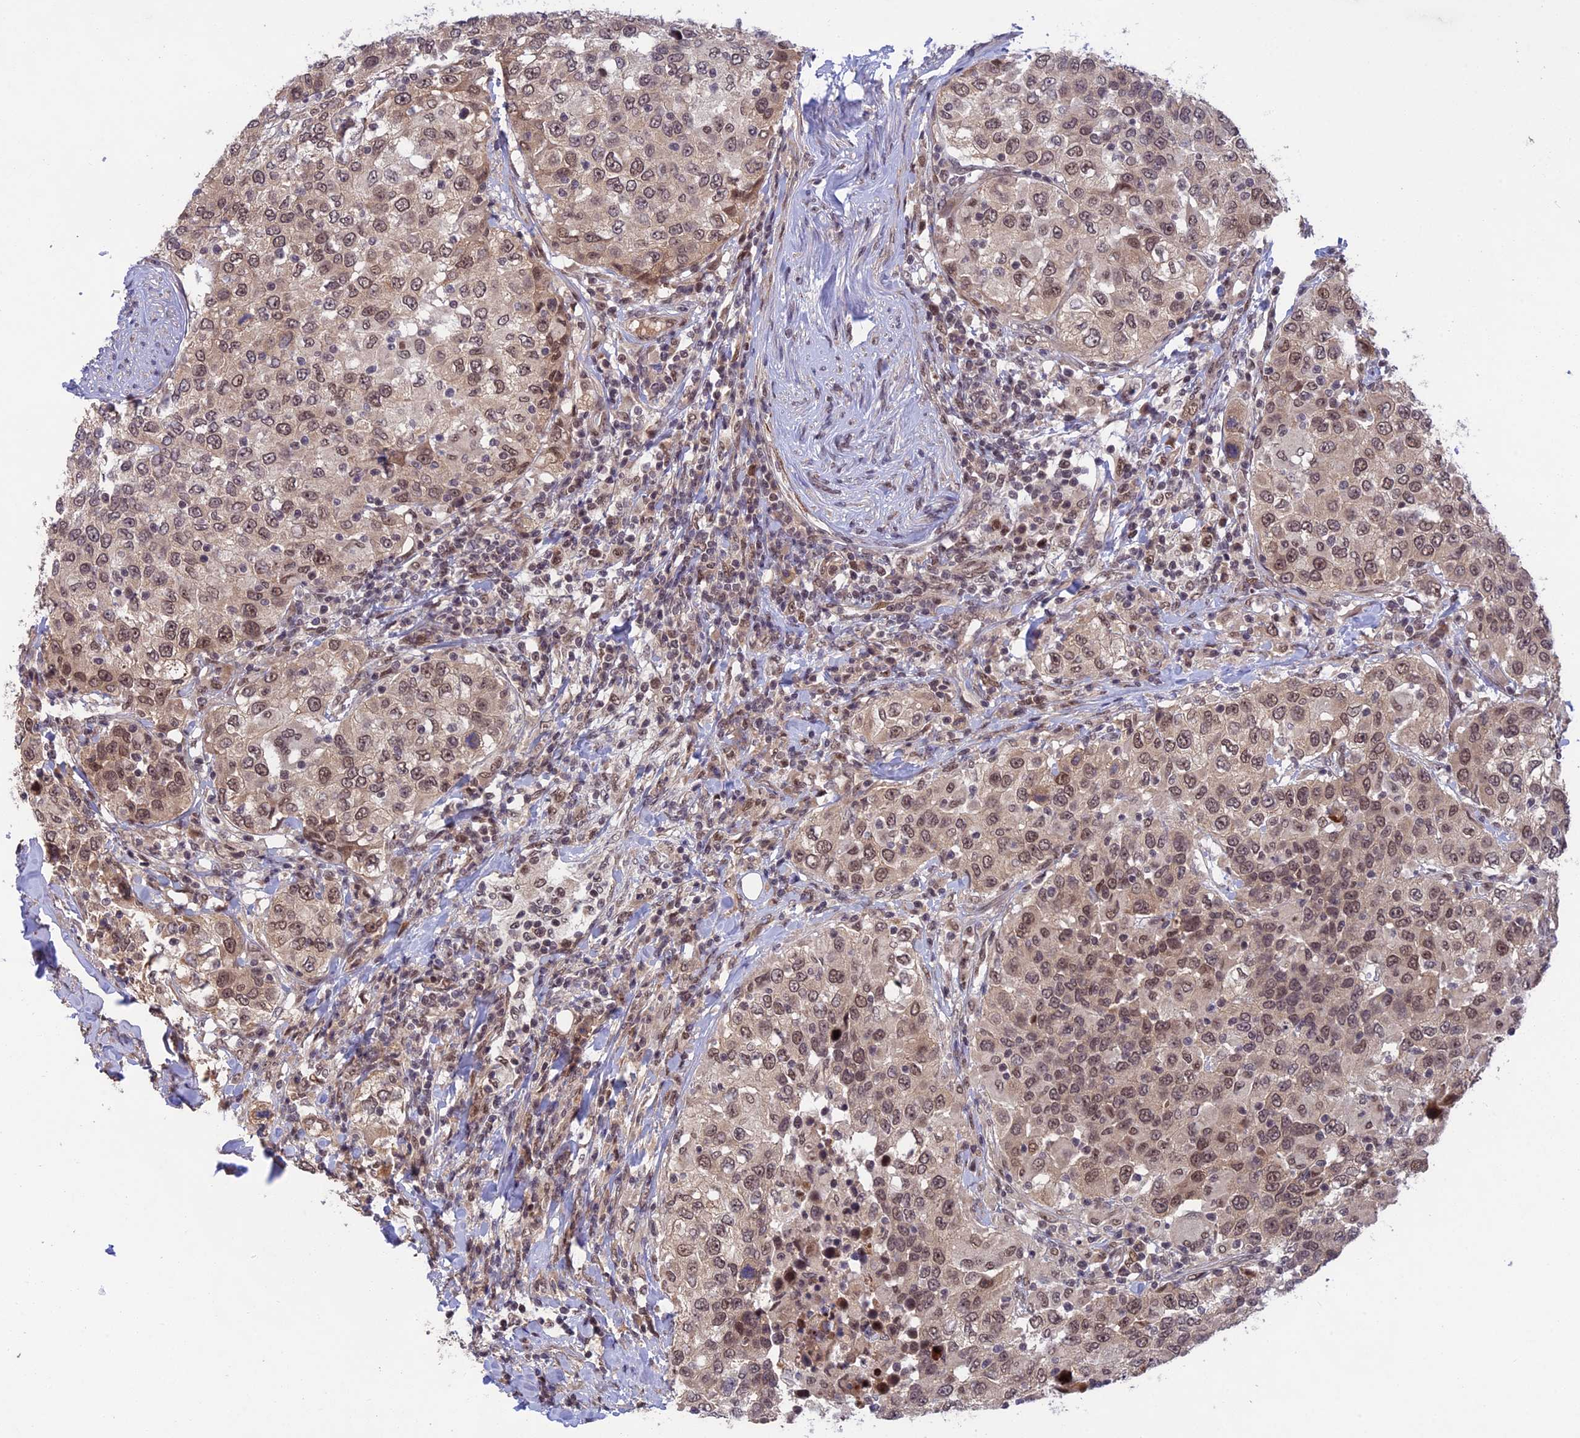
{"staining": {"intensity": "moderate", "quantity": ">75%", "location": "nuclear"}, "tissue": "urothelial cancer", "cell_type": "Tumor cells", "image_type": "cancer", "snomed": [{"axis": "morphology", "description": "Urothelial carcinoma, High grade"}, {"axis": "topography", "description": "Urinary bladder"}], "caption": "High-power microscopy captured an IHC image of urothelial cancer, revealing moderate nuclear expression in approximately >75% of tumor cells.", "gene": "POLR2C", "patient": {"sex": "female", "age": 80}}